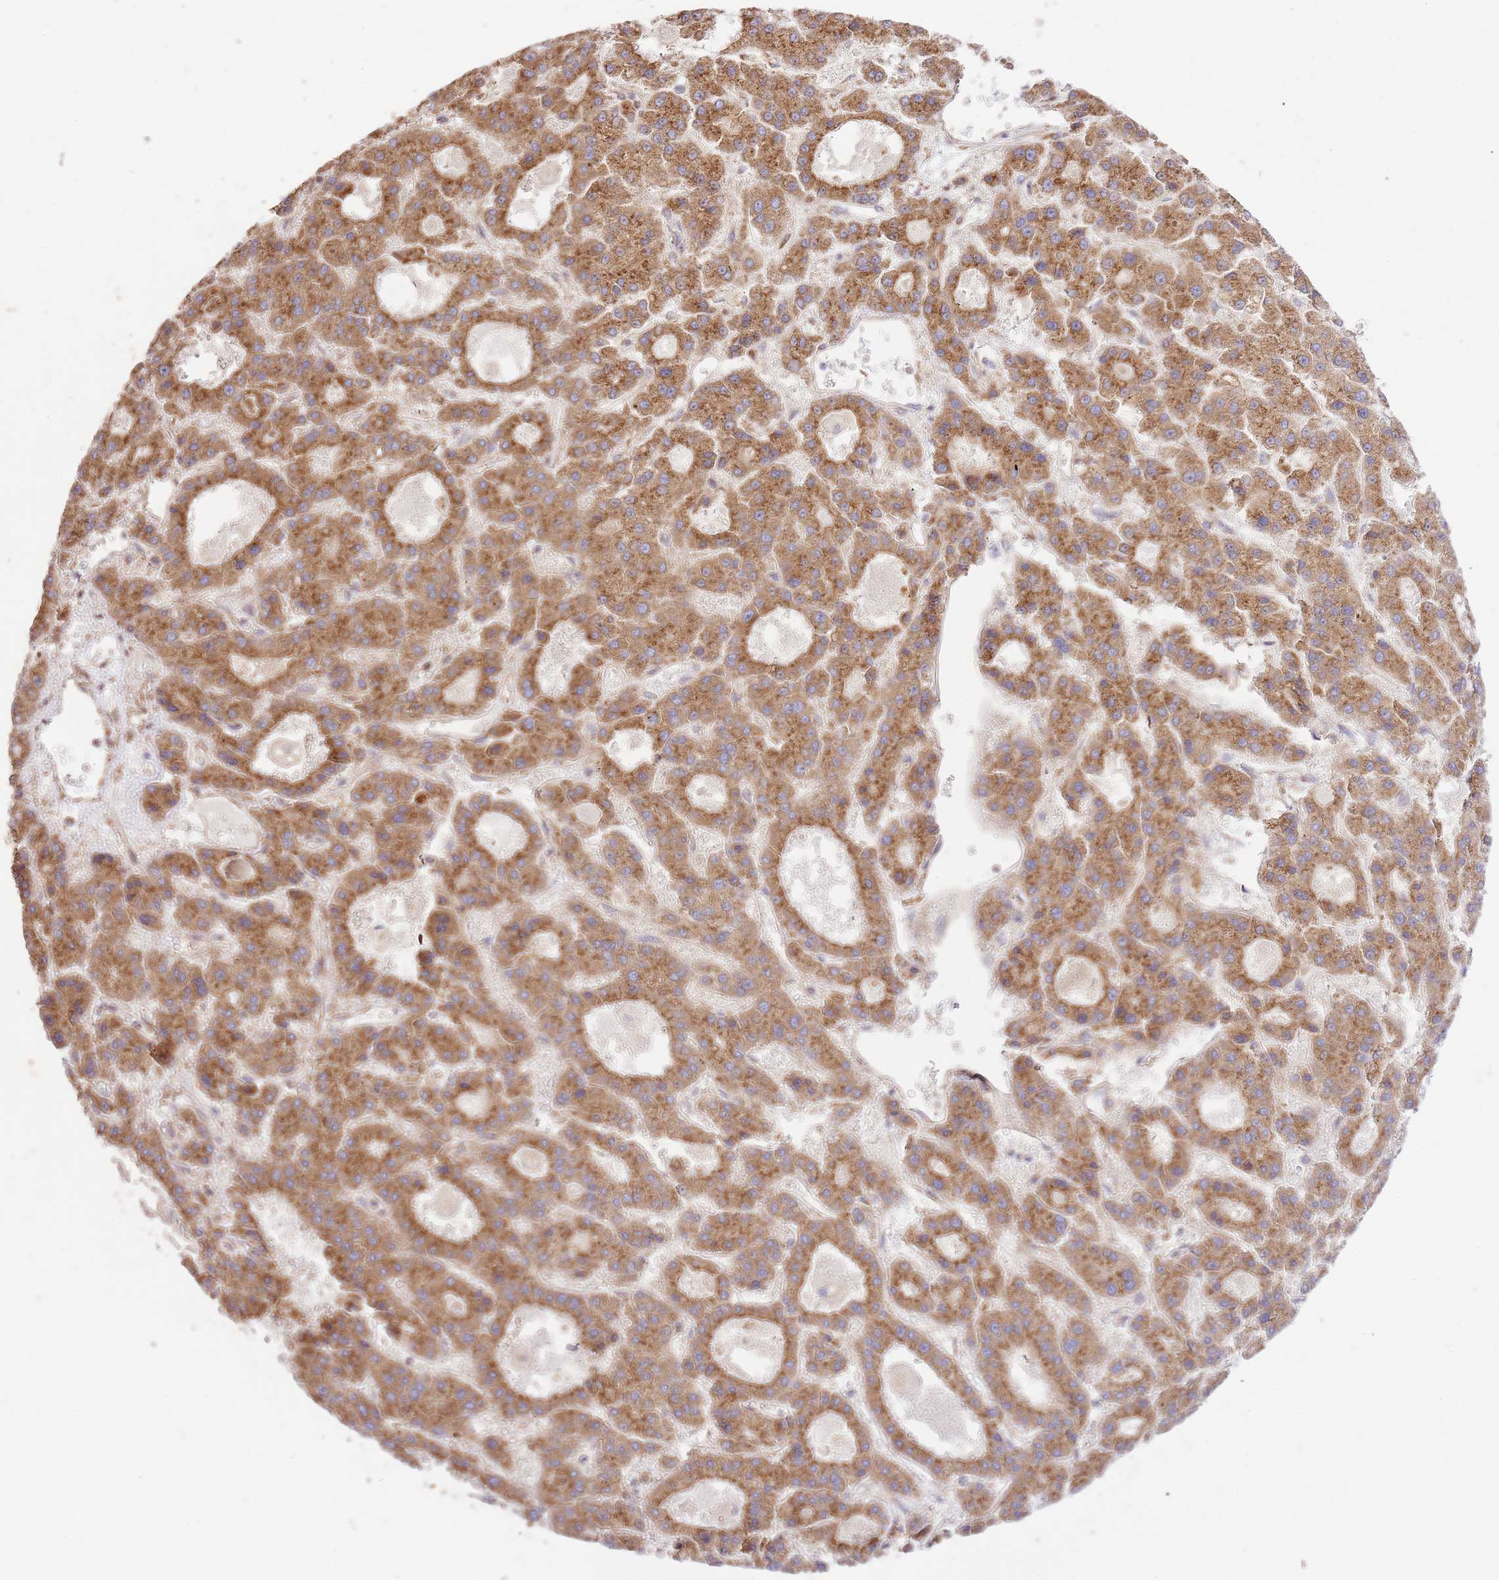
{"staining": {"intensity": "moderate", "quantity": ">75%", "location": "cytoplasmic/membranous"}, "tissue": "liver cancer", "cell_type": "Tumor cells", "image_type": "cancer", "snomed": [{"axis": "morphology", "description": "Carcinoma, Hepatocellular, NOS"}, {"axis": "topography", "description": "Liver"}], "caption": "Human liver cancer (hepatocellular carcinoma) stained with a protein marker displays moderate staining in tumor cells.", "gene": "ZBTB39", "patient": {"sex": "male", "age": 70}}